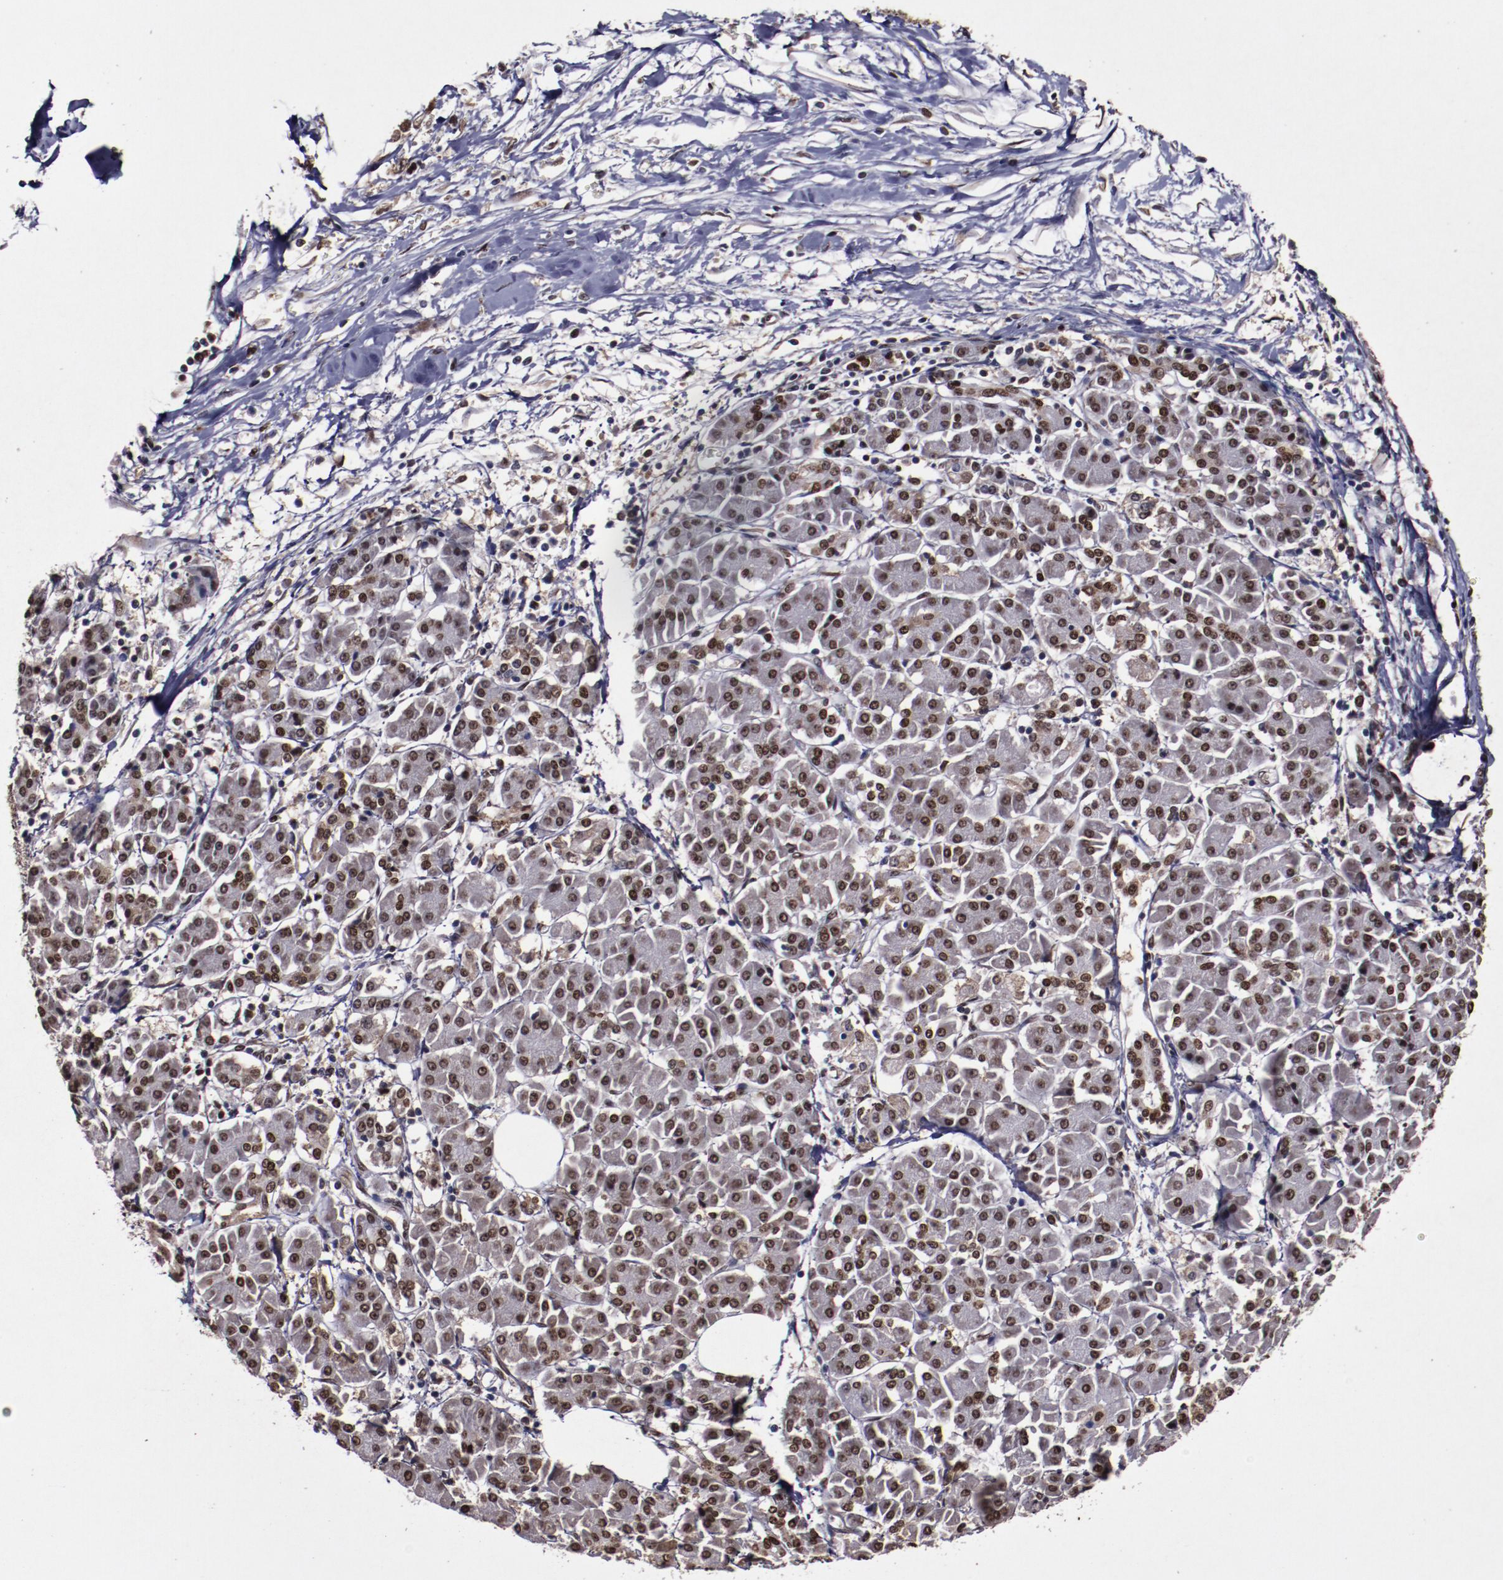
{"staining": {"intensity": "weak", "quantity": "25%-75%", "location": "nuclear"}, "tissue": "pancreatic cancer", "cell_type": "Tumor cells", "image_type": "cancer", "snomed": [{"axis": "morphology", "description": "Adenocarcinoma, NOS"}, {"axis": "topography", "description": "Pancreas"}], "caption": "IHC micrograph of human pancreatic cancer stained for a protein (brown), which demonstrates low levels of weak nuclear staining in approximately 25%-75% of tumor cells.", "gene": "APEX1", "patient": {"sex": "female", "age": 57}}